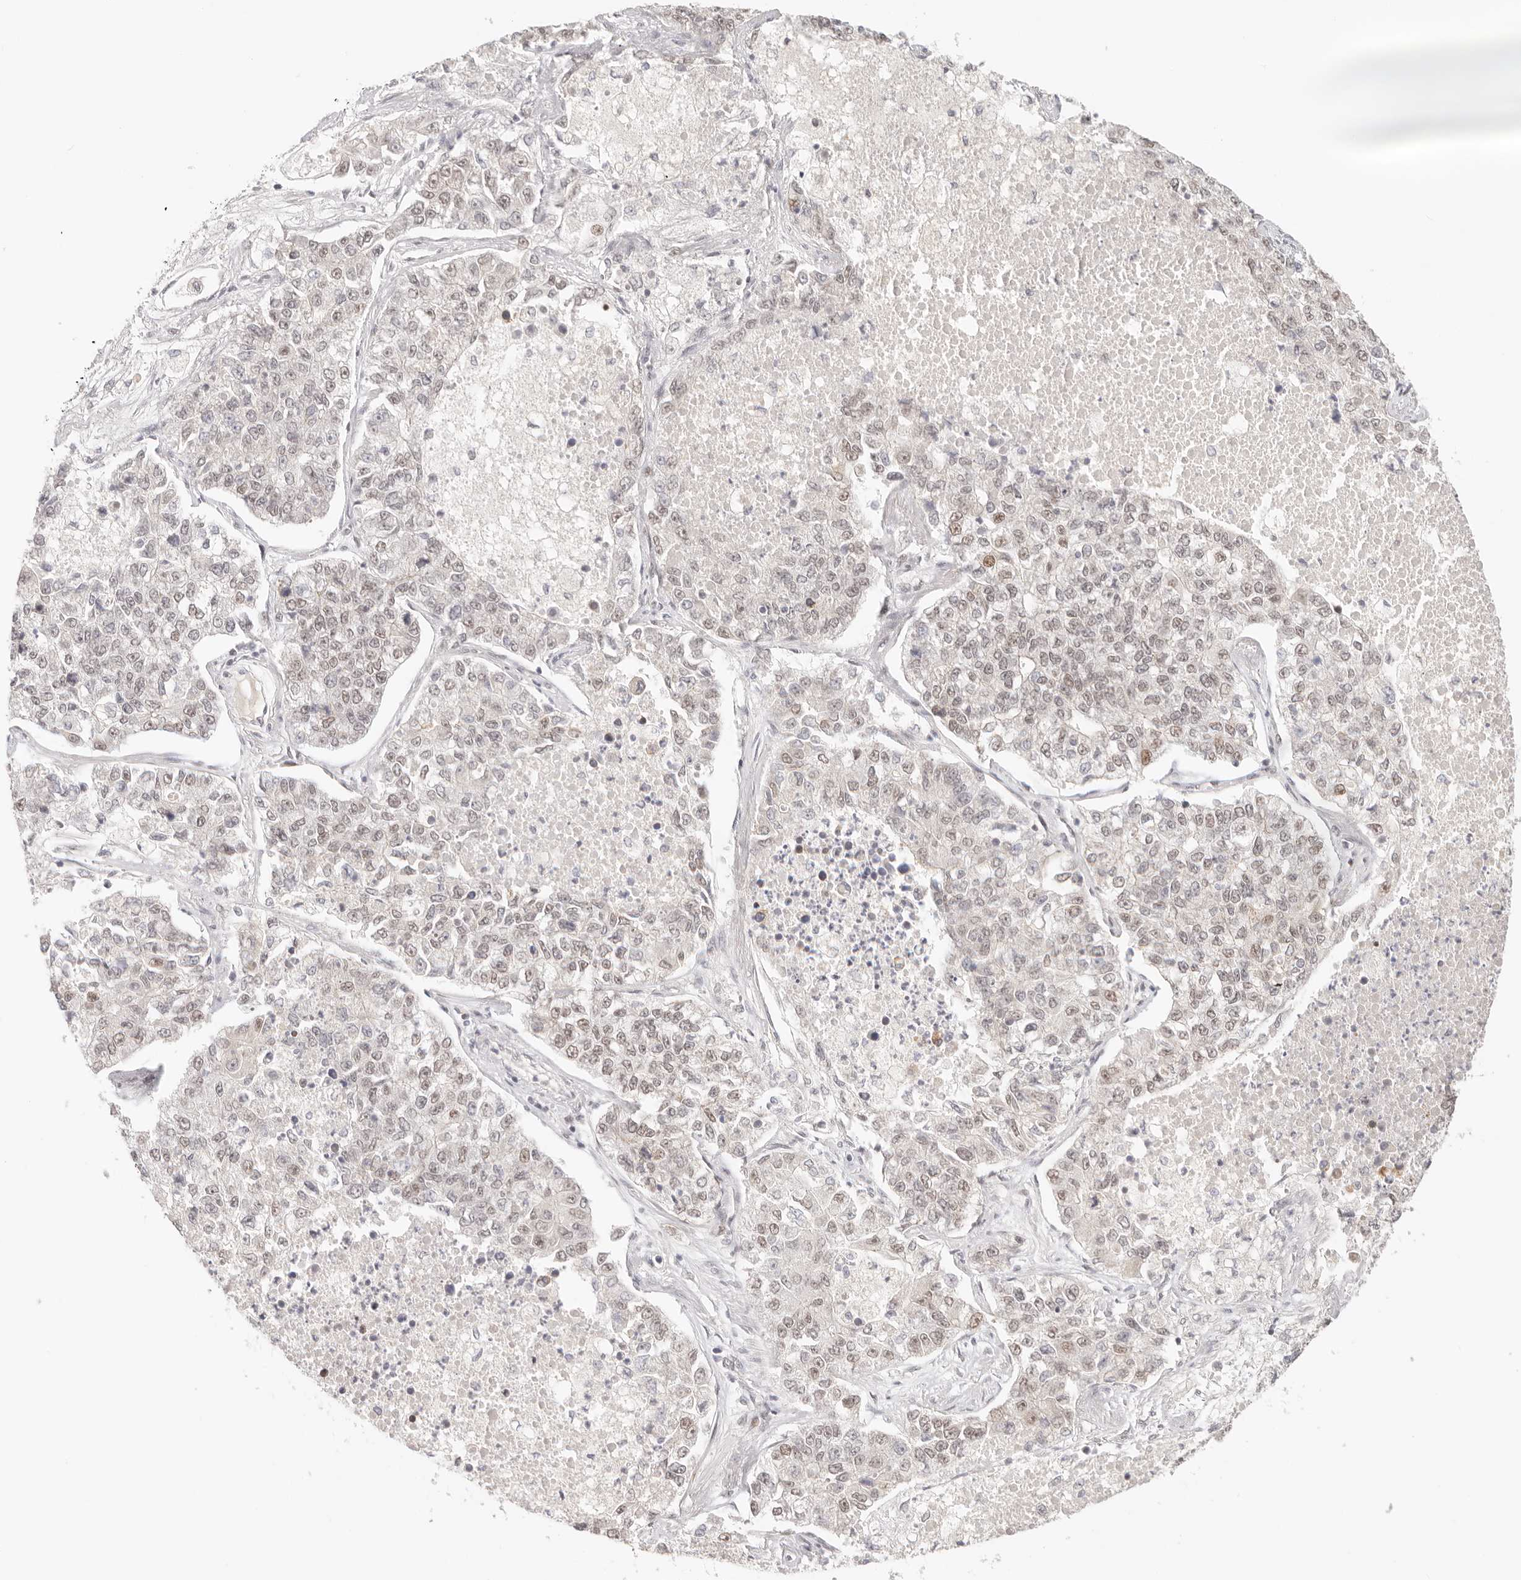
{"staining": {"intensity": "weak", "quantity": "25%-75%", "location": "nuclear"}, "tissue": "lung cancer", "cell_type": "Tumor cells", "image_type": "cancer", "snomed": [{"axis": "morphology", "description": "Adenocarcinoma, NOS"}, {"axis": "topography", "description": "Lung"}], "caption": "High-power microscopy captured an immunohistochemistry (IHC) image of lung cancer, revealing weak nuclear staining in about 25%-75% of tumor cells. The staining was performed using DAB to visualize the protein expression in brown, while the nuclei were stained in blue with hematoxylin (Magnification: 20x).", "gene": "HOXC5", "patient": {"sex": "male", "age": 49}}